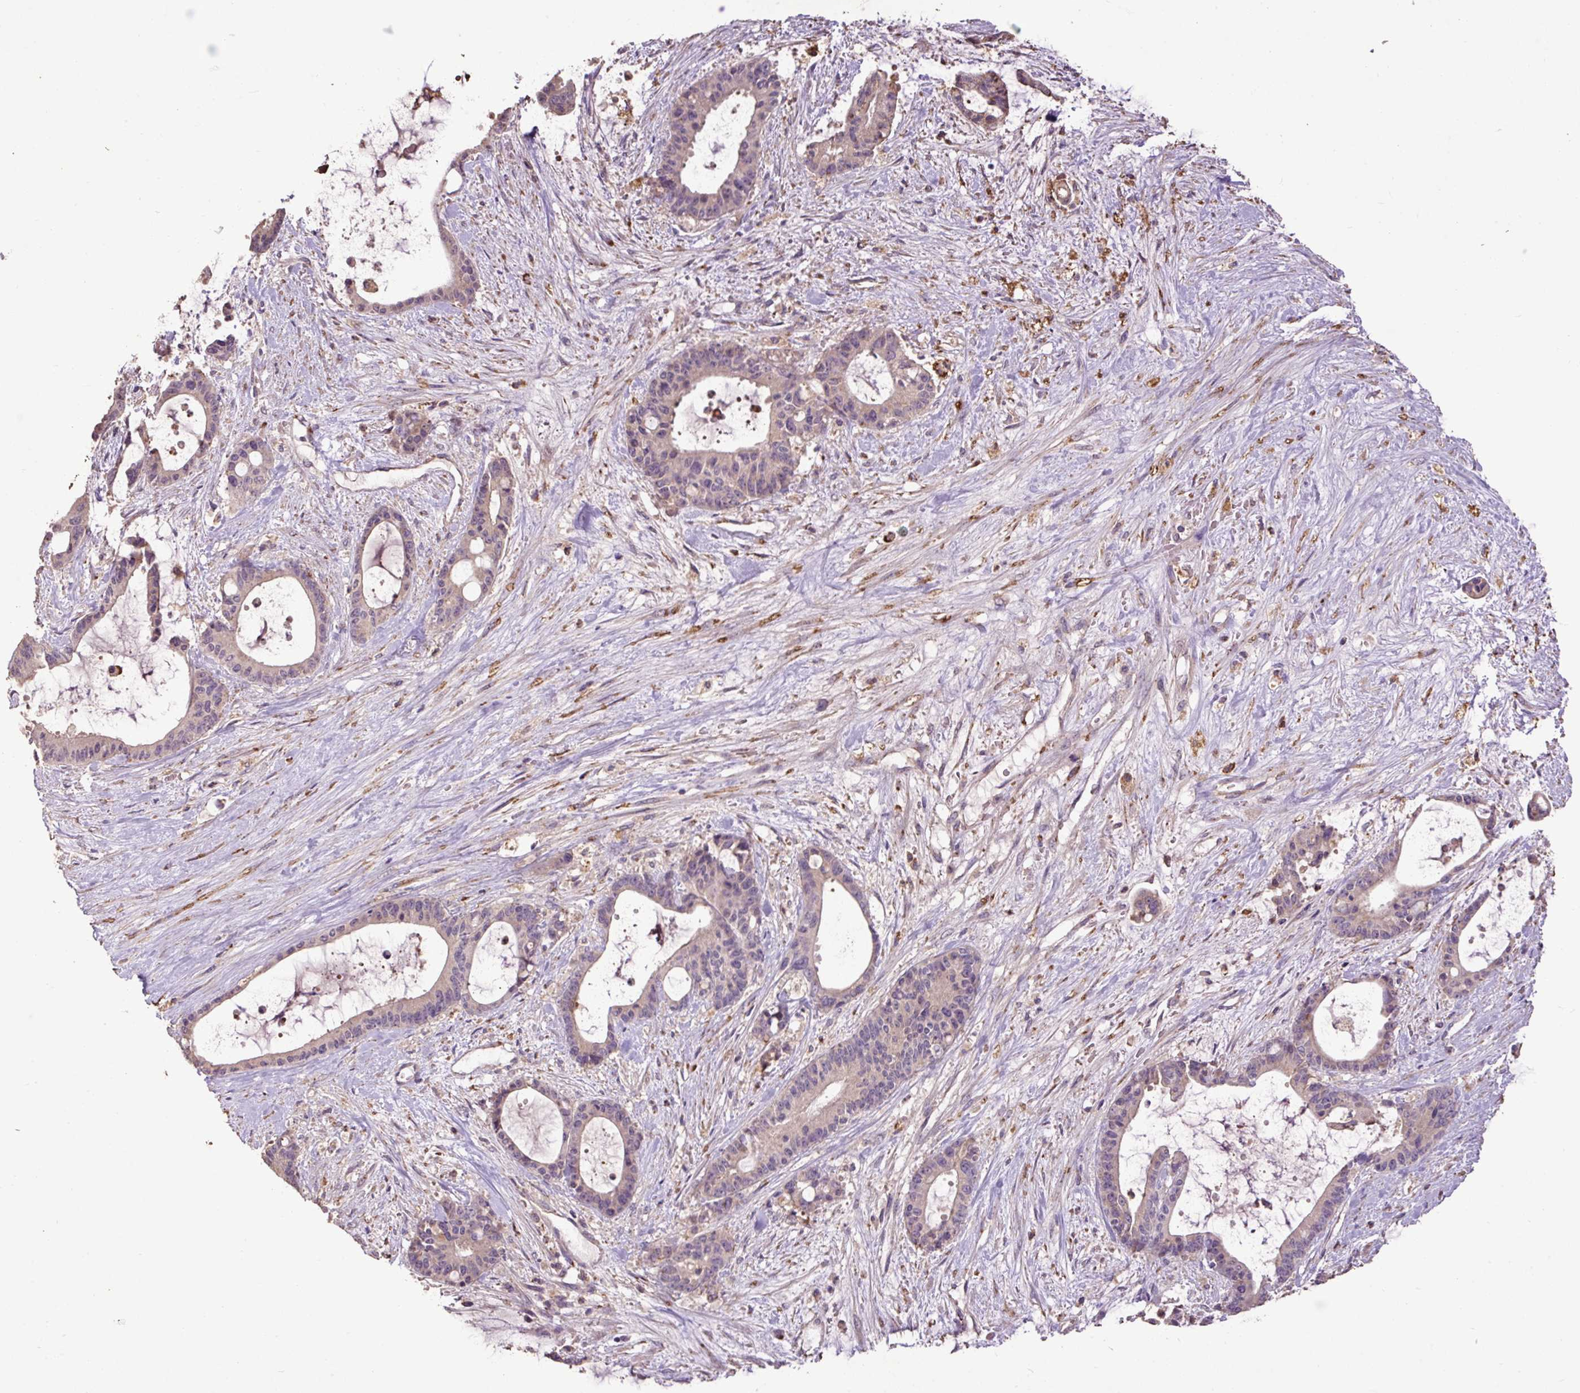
{"staining": {"intensity": "negative", "quantity": "none", "location": "none"}, "tissue": "liver cancer", "cell_type": "Tumor cells", "image_type": "cancer", "snomed": [{"axis": "morphology", "description": "Normal tissue, NOS"}, {"axis": "morphology", "description": "Cholangiocarcinoma"}, {"axis": "topography", "description": "Liver"}, {"axis": "topography", "description": "Peripheral nerve tissue"}], "caption": "A high-resolution image shows immunohistochemistry (IHC) staining of liver cancer, which exhibits no significant expression in tumor cells.", "gene": "LRTM2", "patient": {"sex": "female", "age": 73}}